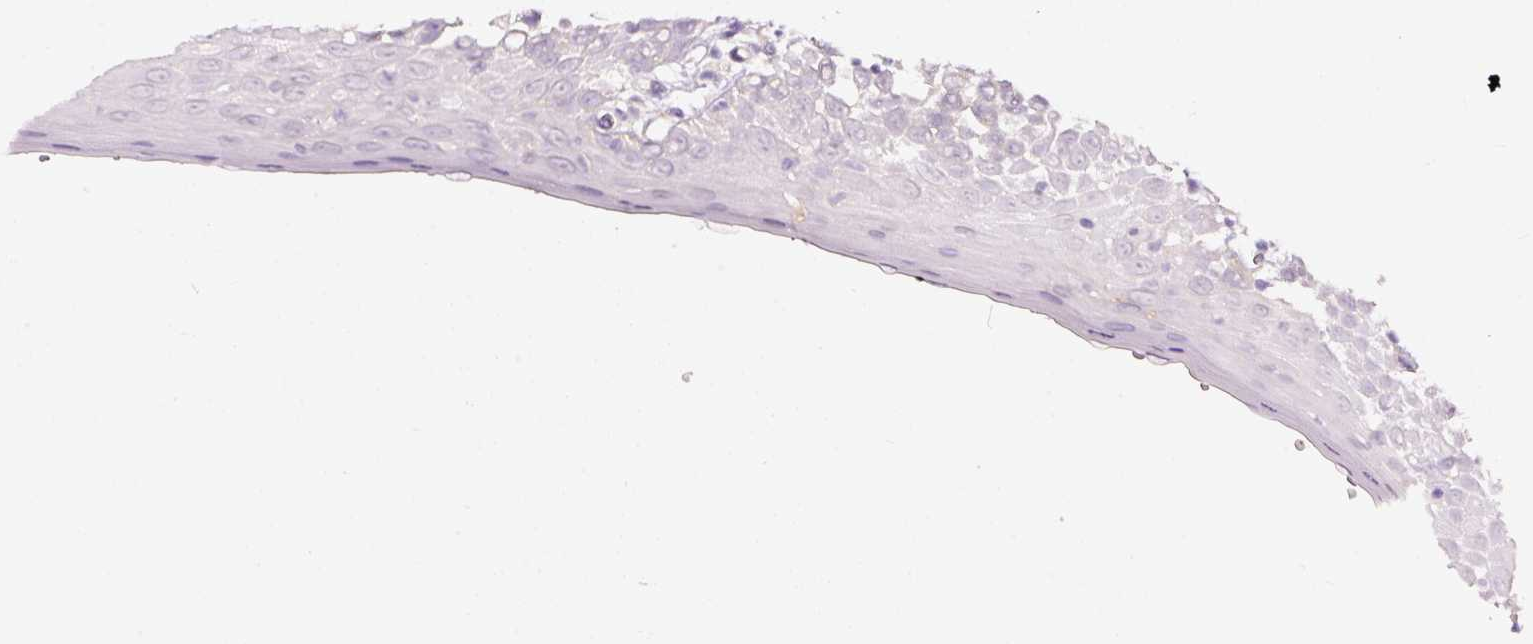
{"staining": {"intensity": "negative", "quantity": "none", "location": "none"}, "tissue": "oral mucosa", "cell_type": "Squamous epithelial cells", "image_type": "normal", "snomed": [{"axis": "morphology", "description": "Normal tissue, NOS"}, {"axis": "morphology", "description": "Squamous cell carcinoma, NOS"}, {"axis": "topography", "description": "Oral tissue"}, {"axis": "topography", "description": "Tounge, NOS"}, {"axis": "topography", "description": "Head-Neck"}], "caption": "High magnification brightfield microscopy of benign oral mucosa stained with DAB (brown) and counterstained with hematoxylin (blue): squamous epithelial cells show no significant expression. The staining is performed using DAB brown chromogen with nuclei counter-stained in using hematoxylin.", "gene": "ABCB4", "patient": {"sex": "male", "age": 76}}